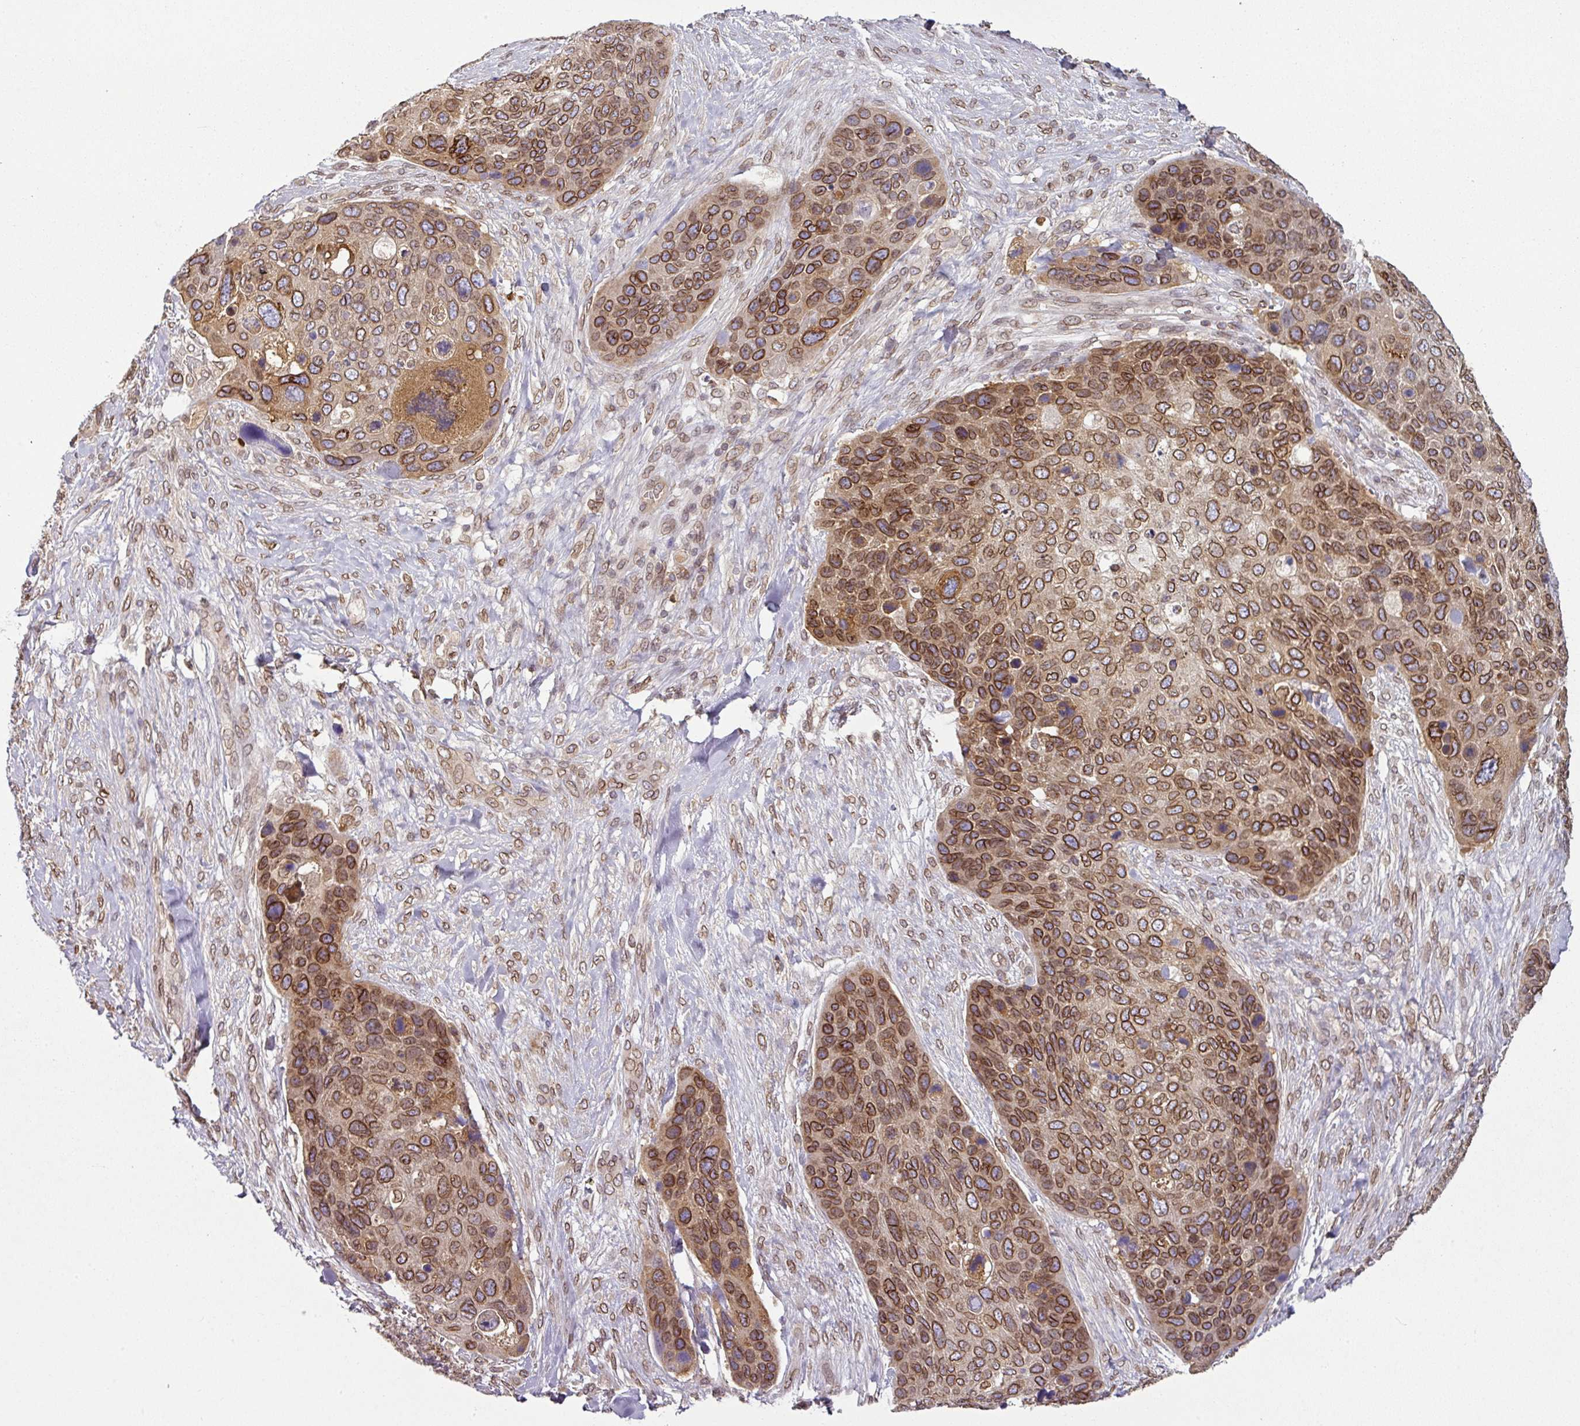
{"staining": {"intensity": "strong", "quantity": ">75%", "location": "cytoplasmic/membranous,nuclear"}, "tissue": "skin cancer", "cell_type": "Tumor cells", "image_type": "cancer", "snomed": [{"axis": "morphology", "description": "Basal cell carcinoma"}, {"axis": "topography", "description": "Skin"}], "caption": "Skin cancer tissue demonstrates strong cytoplasmic/membranous and nuclear positivity in approximately >75% of tumor cells, visualized by immunohistochemistry.", "gene": "RANGAP1", "patient": {"sex": "female", "age": 74}}